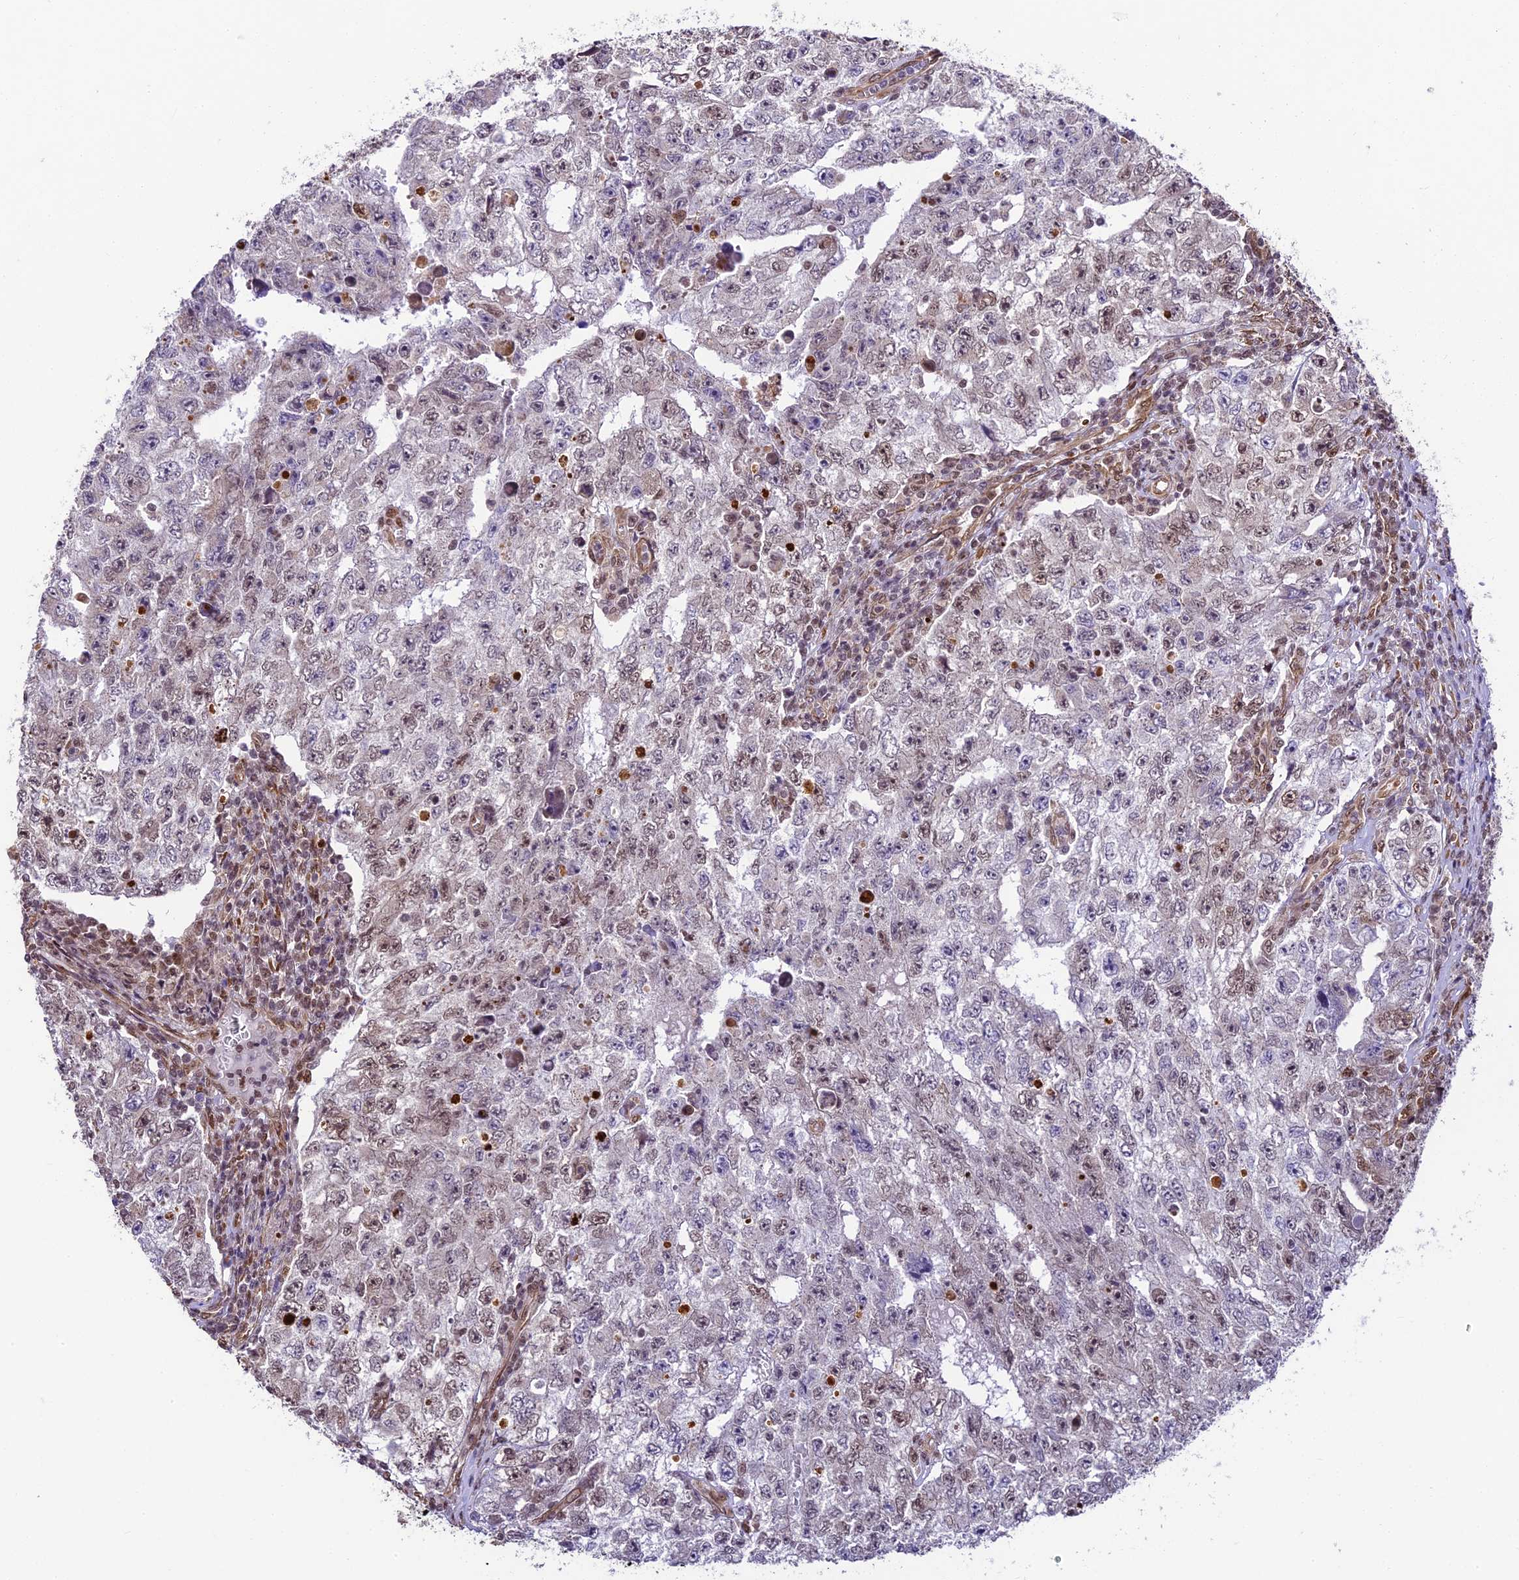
{"staining": {"intensity": "moderate", "quantity": "25%-75%", "location": "nuclear"}, "tissue": "testis cancer", "cell_type": "Tumor cells", "image_type": "cancer", "snomed": [{"axis": "morphology", "description": "Carcinoma, Embryonal, NOS"}, {"axis": "topography", "description": "Testis"}], "caption": "Immunohistochemical staining of testis cancer (embryonal carcinoma) exhibits medium levels of moderate nuclear staining in approximately 25%-75% of tumor cells. (Brightfield microscopy of DAB IHC at high magnification).", "gene": "TRIM22", "patient": {"sex": "male", "age": 17}}